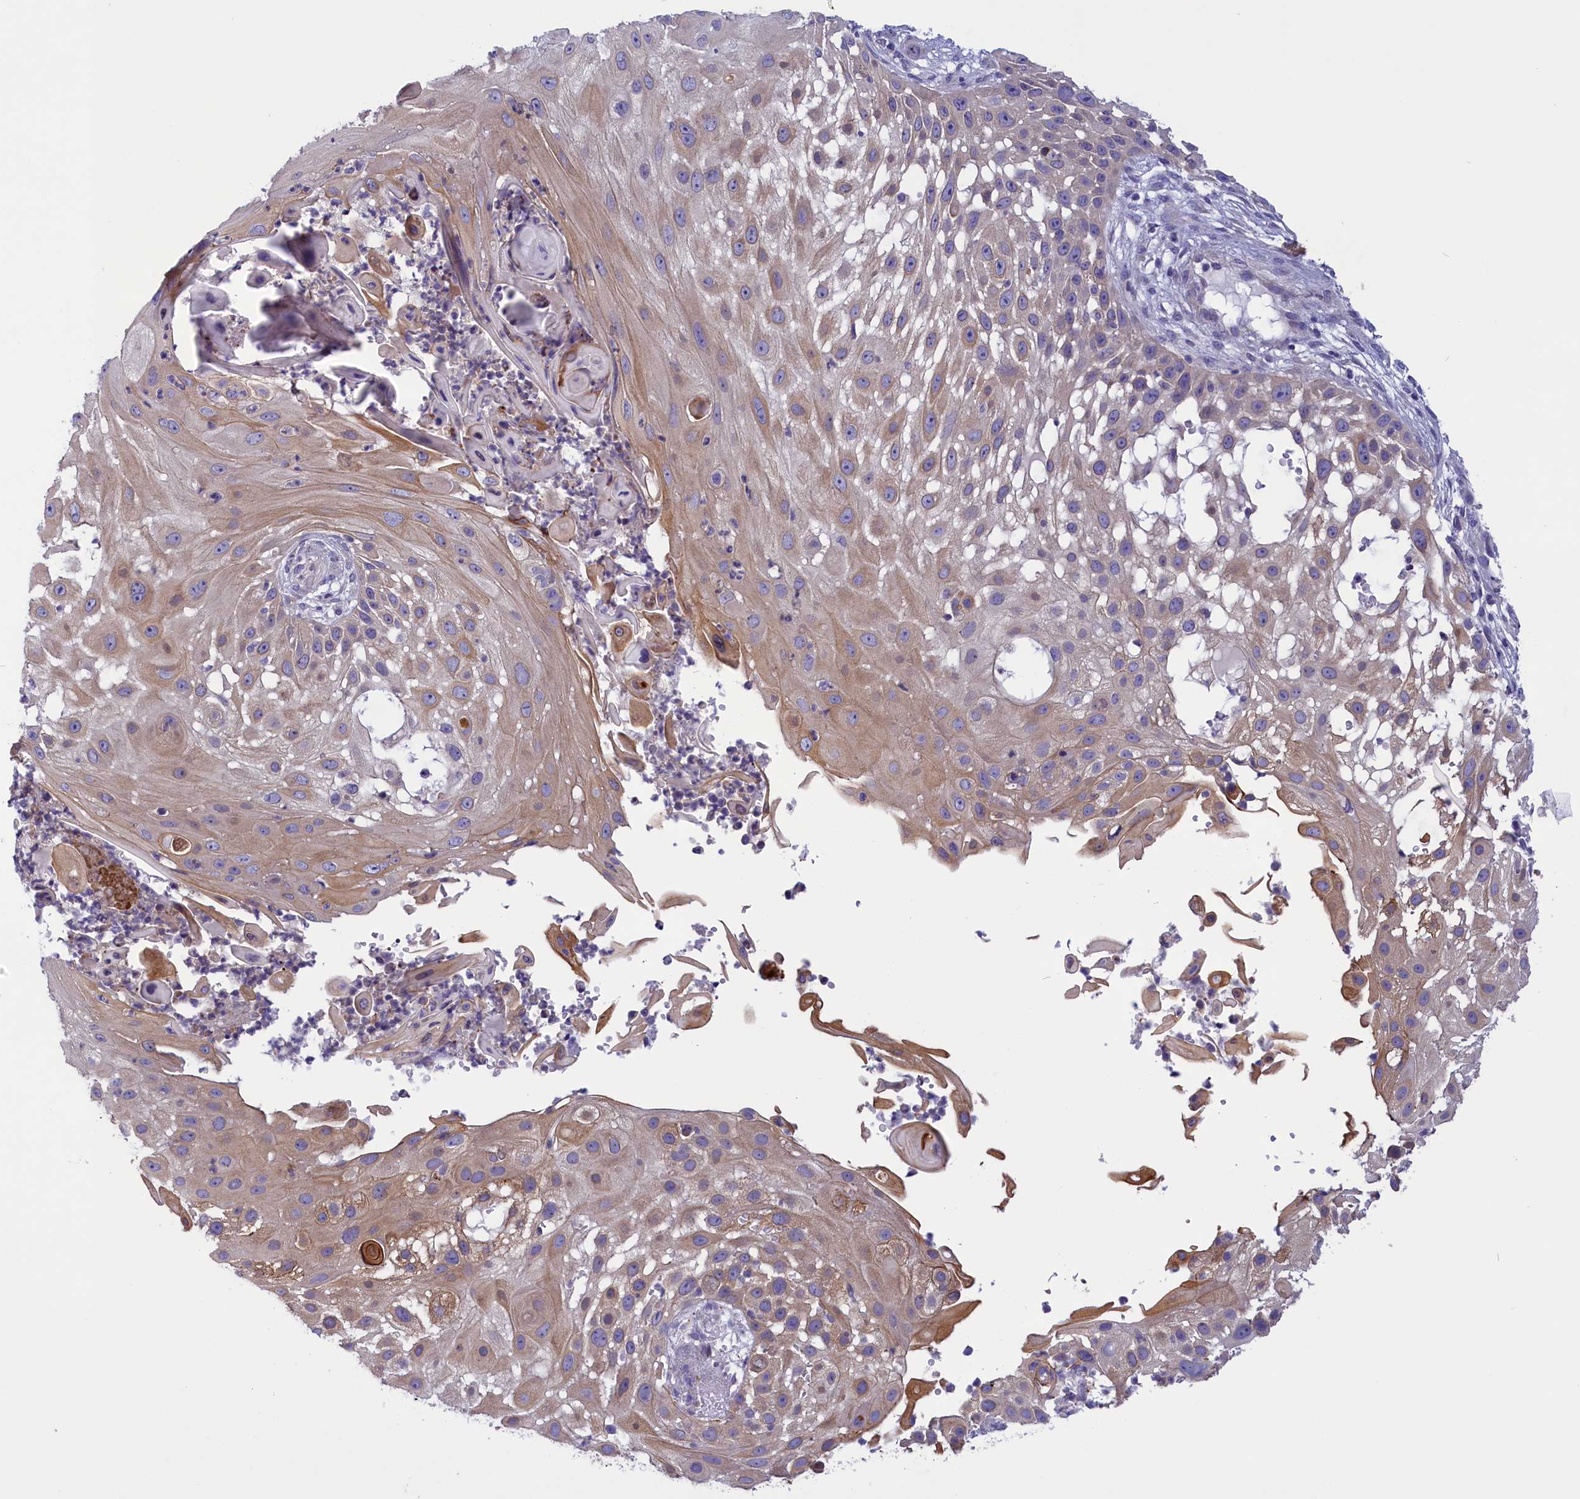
{"staining": {"intensity": "weak", "quantity": ">75%", "location": "cytoplasmic/membranous"}, "tissue": "skin cancer", "cell_type": "Tumor cells", "image_type": "cancer", "snomed": [{"axis": "morphology", "description": "Squamous cell carcinoma, NOS"}, {"axis": "topography", "description": "Skin"}], "caption": "The immunohistochemical stain highlights weak cytoplasmic/membranous expression in tumor cells of squamous cell carcinoma (skin) tissue.", "gene": "CORO2A", "patient": {"sex": "female", "age": 44}}